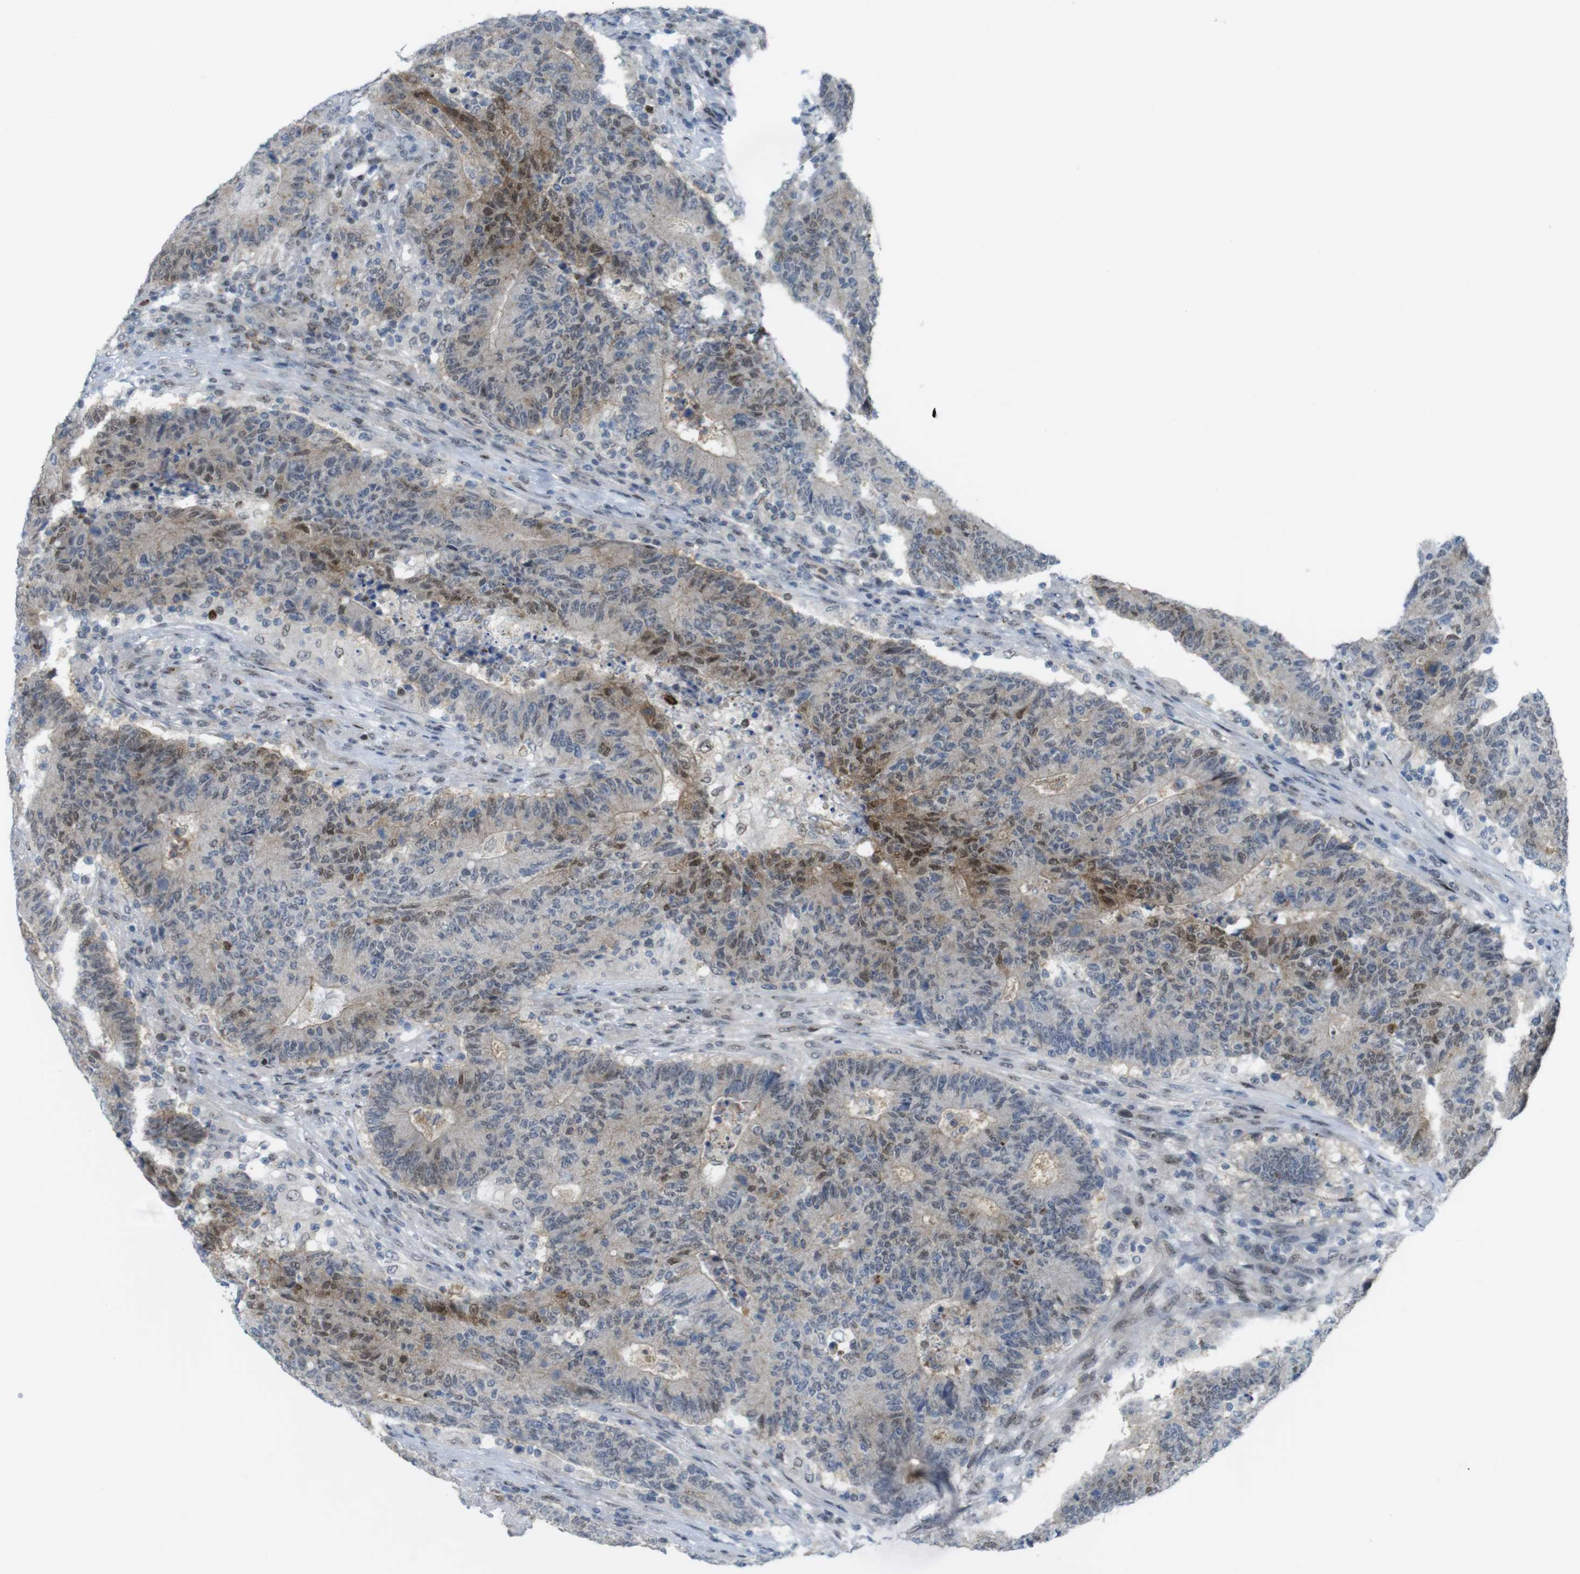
{"staining": {"intensity": "weak", "quantity": "<25%", "location": "nuclear"}, "tissue": "colorectal cancer", "cell_type": "Tumor cells", "image_type": "cancer", "snomed": [{"axis": "morphology", "description": "Normal tissue, NOS"}, {"axis": "morphology", "description": "Adenocarcinoma, NOS"}, {"axis": "topography", "description": "Colon"}], "caption": "Tumor cells are negative for brown protein staining in colorectal adenocarcinoma. Brightfield microscopy of immunohistochemistry (IHC) stained with DAB (brown) and hematoxylin (blue), captured at high magnification.", "gene": "UBB", "patient": {"sex": "female", "age": 75}}